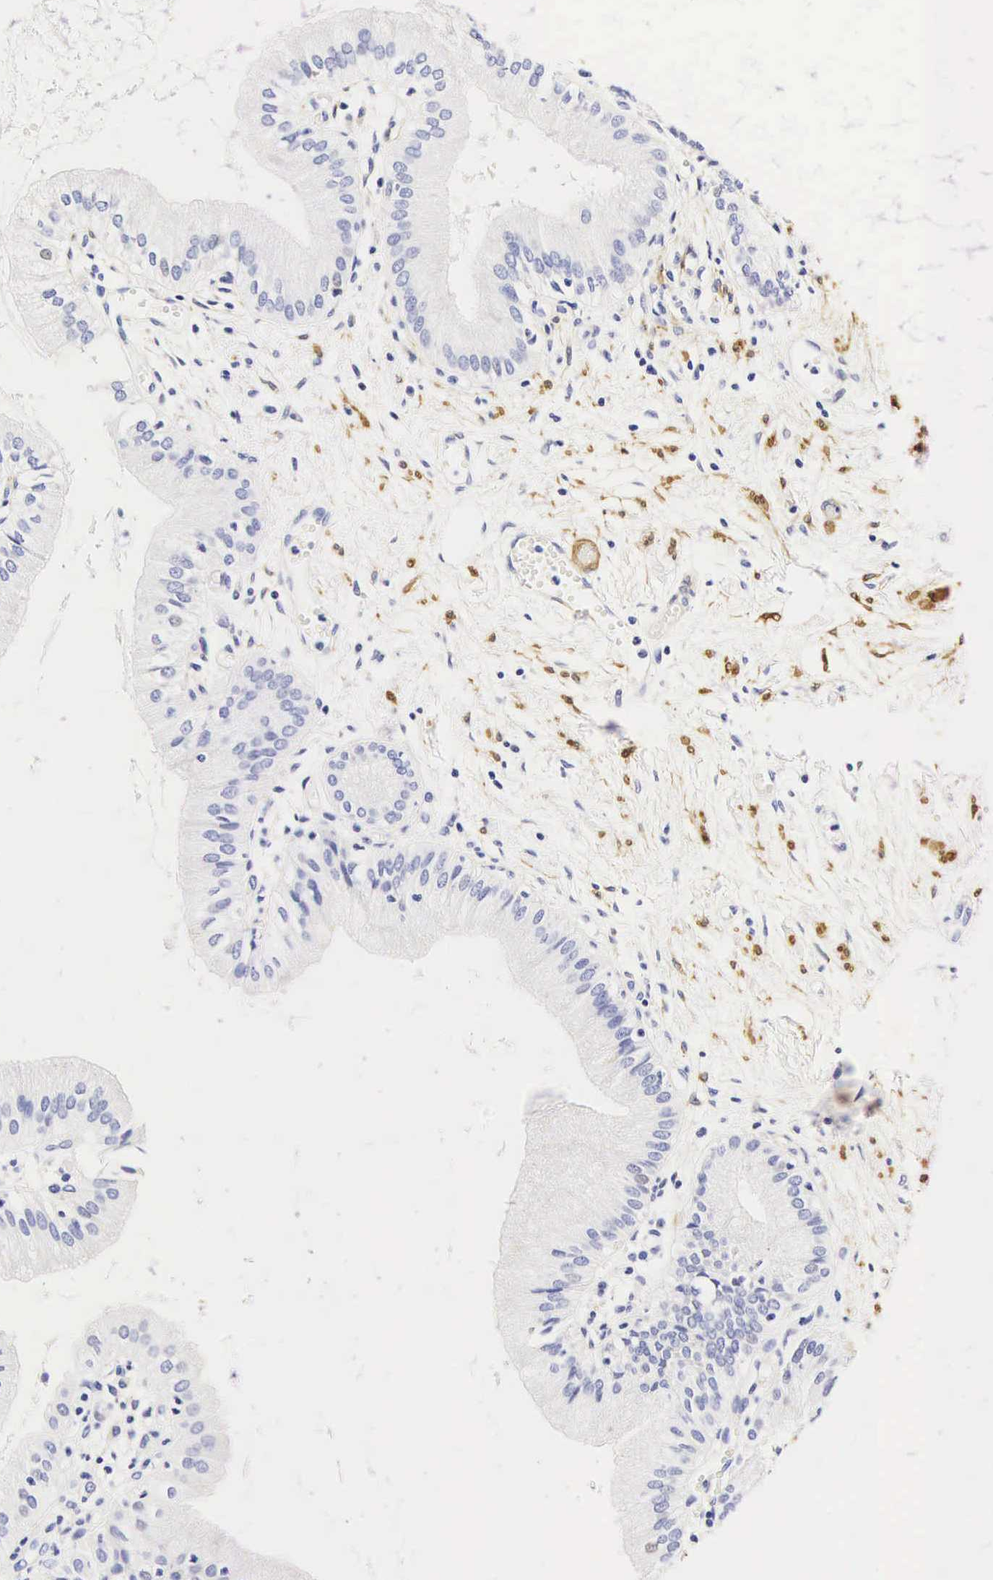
{"staining": {"intensity": "negative", "quantity": "none", "location": "none"}, "tissue": "gallbladder", "cell_type": "Glandular cells", "image_type": "normal", "snomed": [{"axis": "morphology", "description": "Normal tissue, NOS"}, {"axis": "topography", "description": "Gallbladder"}], "caption": "Immunohistochemical staining of normal human gallbladder demonstrates no significant positivity in glandular cells.", "gene": "CNN1", "patient": {"sex": "male", "age": 58}}